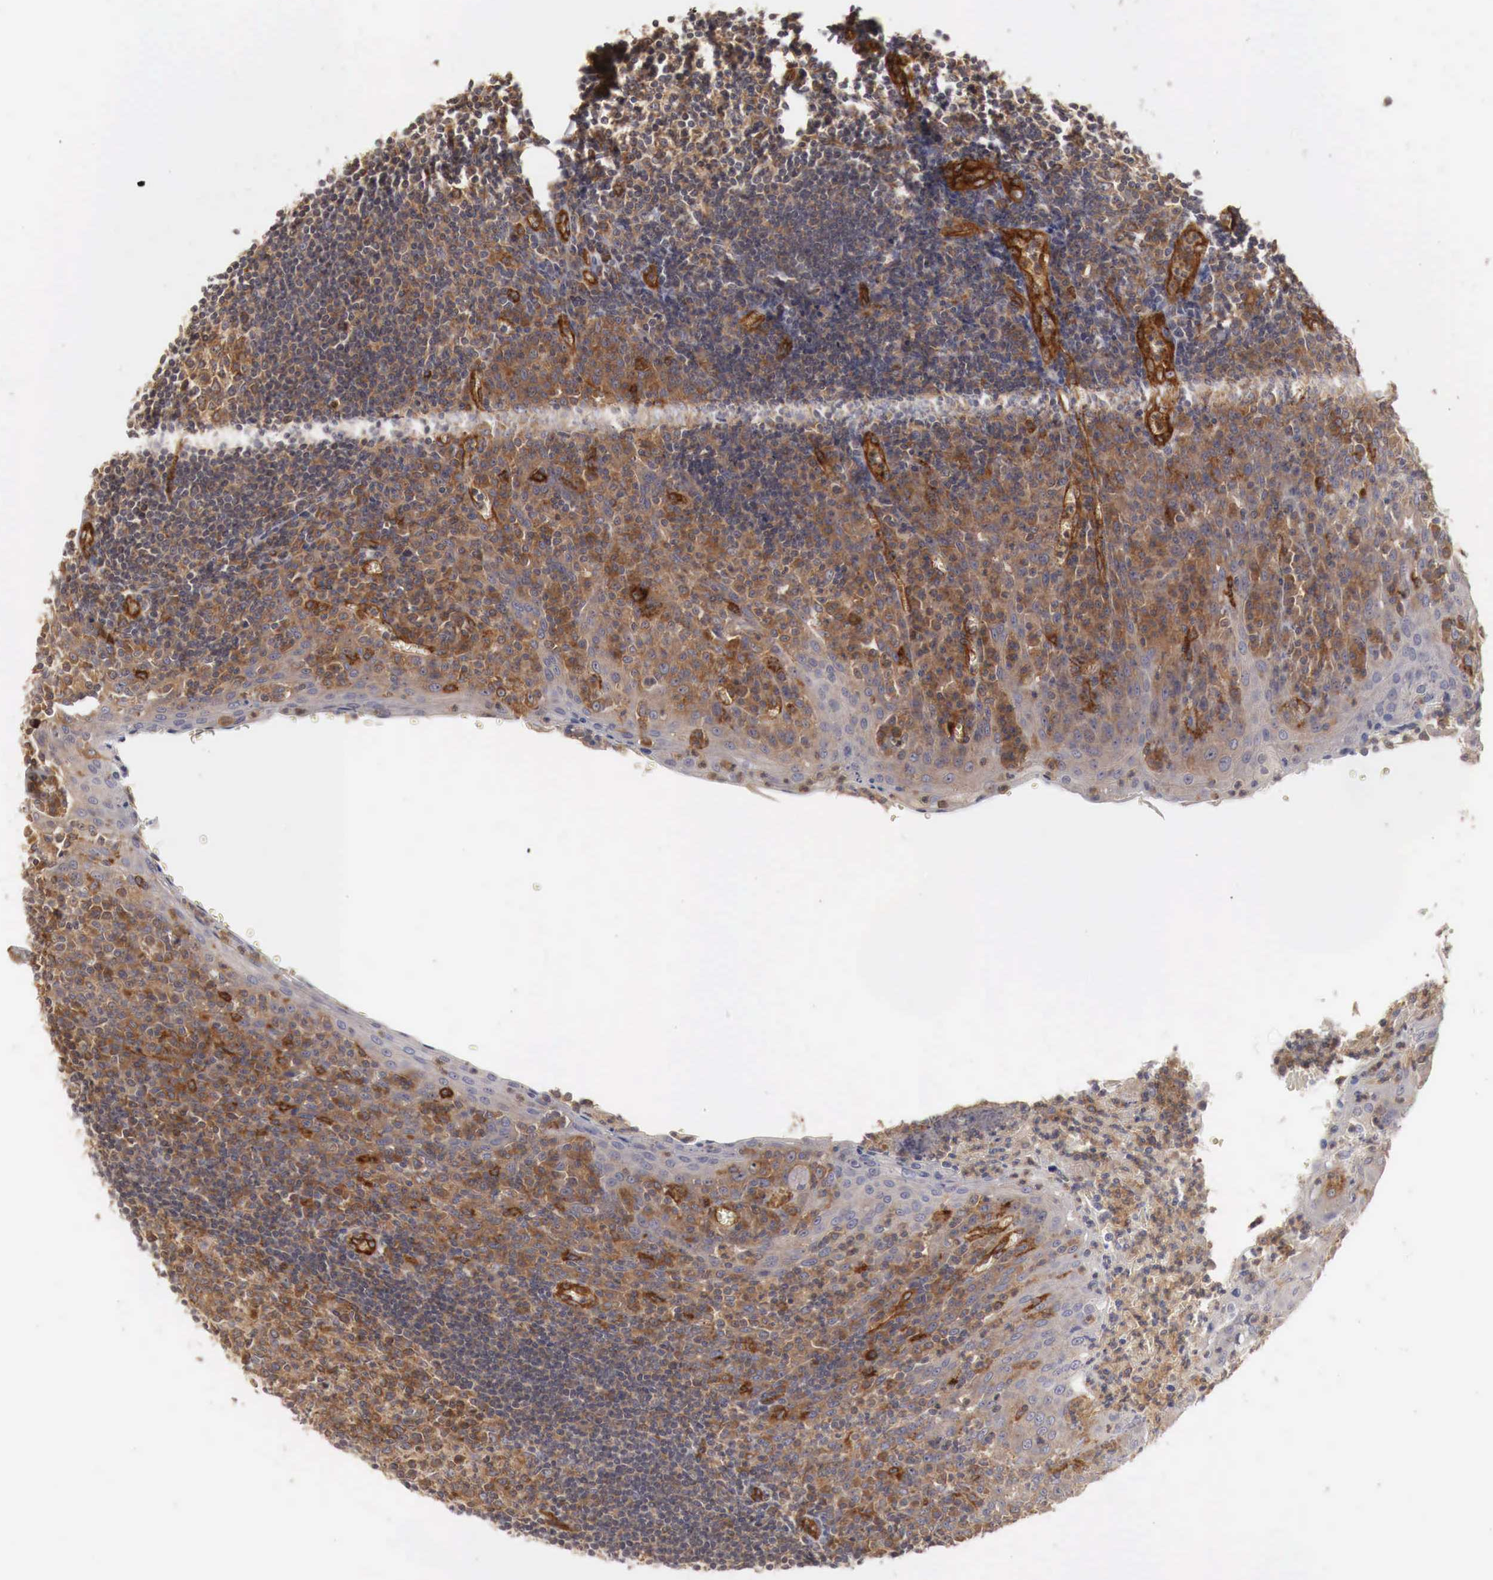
{"staining": {"intensity": "moderate", "quantity": ">75%", "location": "cytoplasmic/membranous"}, "tissue": "tonsil", "cell_type": "Germinal center cells", "image_type": "normal", "snomed": [{"axis": "morphology", "description": "Normal tissue, NOS"}, {"axis": "topography", "description": "Tonsil"}], "caption": "Germinal center cells display medium levels of moderate cytoplasmic/membranous expression in approximately >75% of cells in benign human tonsil.", "gene": "ARMCX4", "patient": {"sex": "female", "age": 41}}